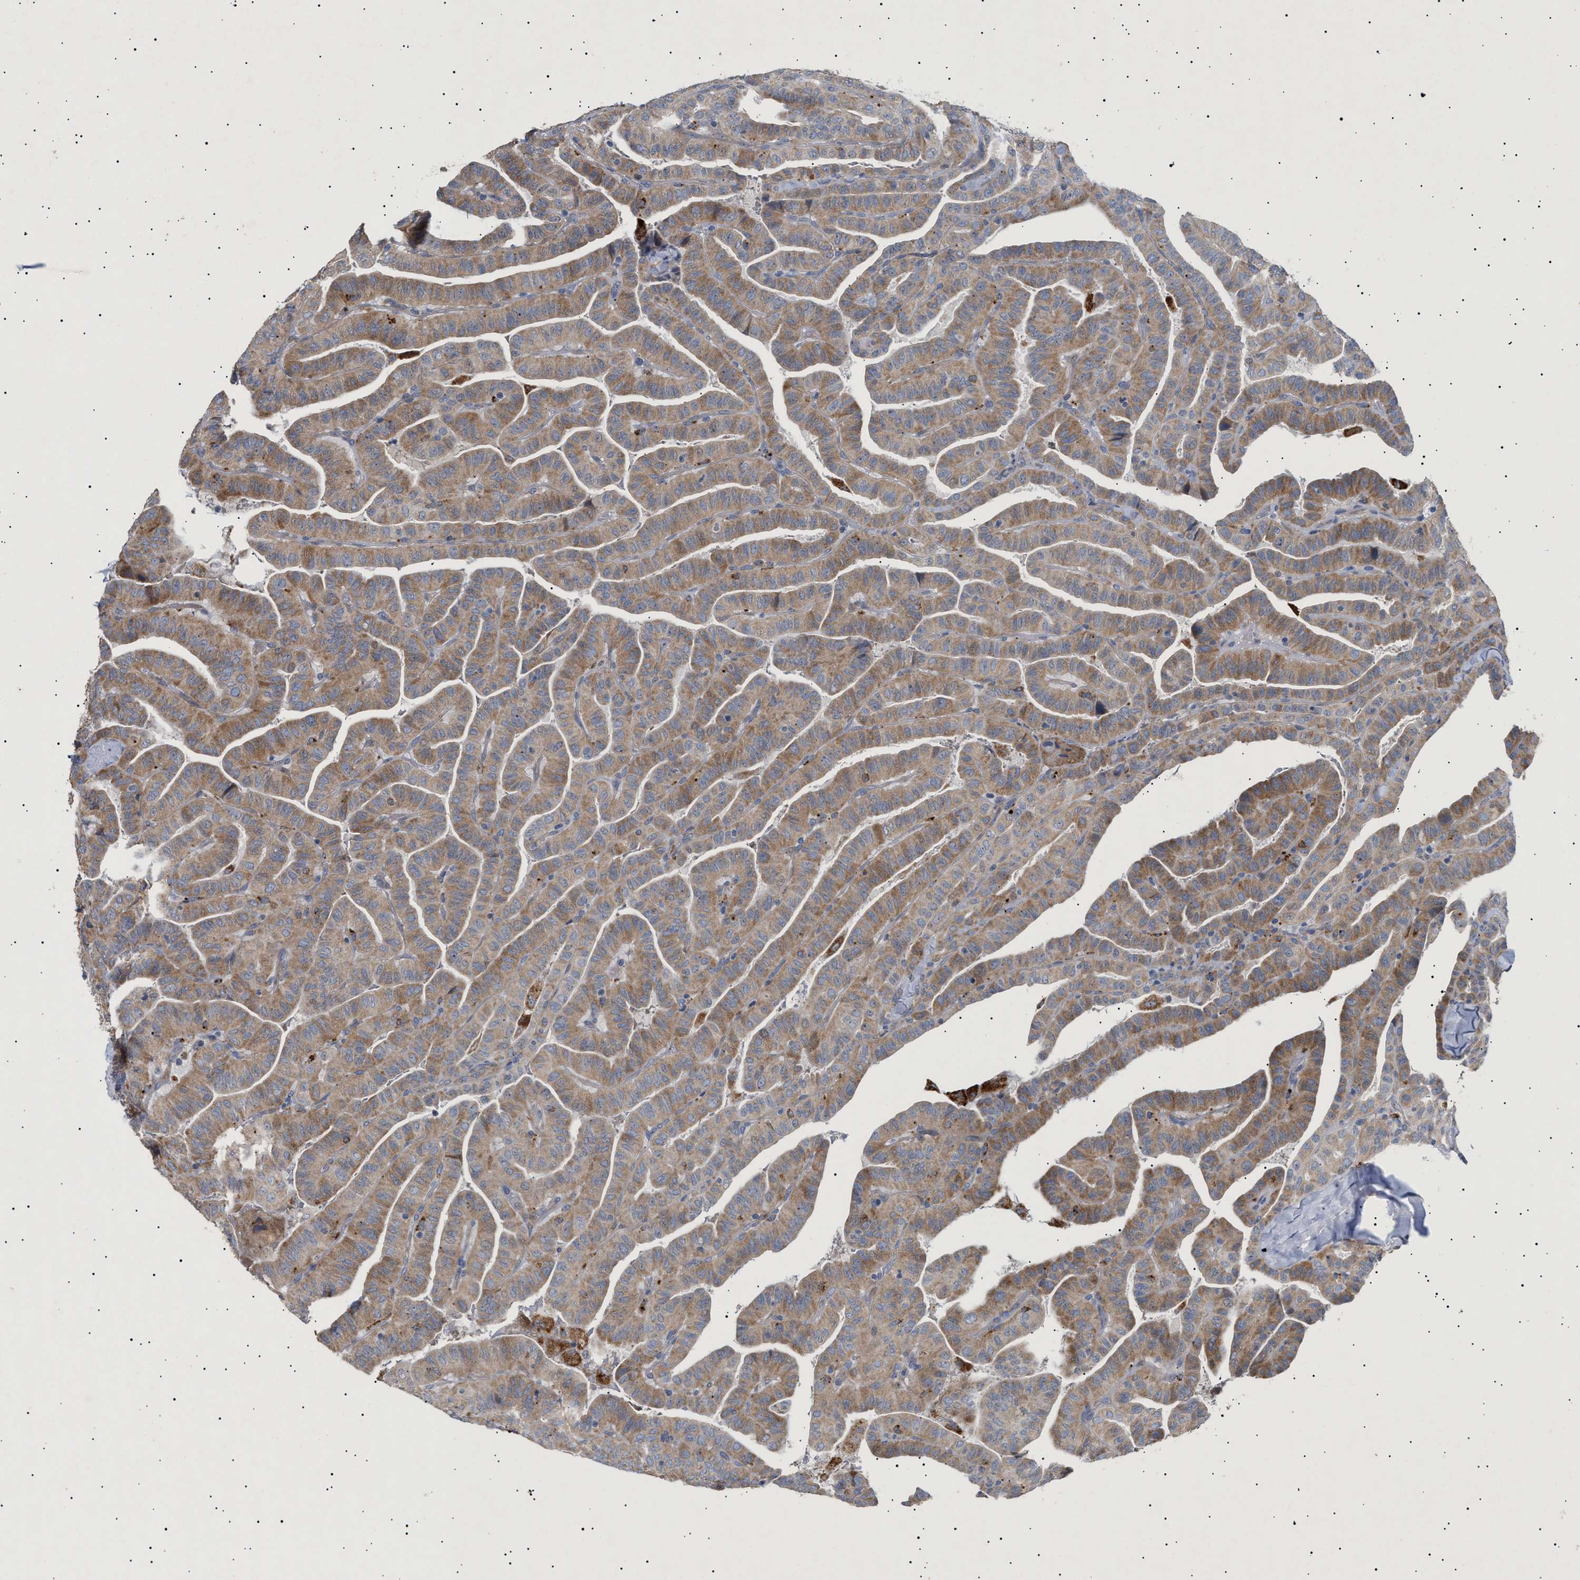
{"staining": {"intensity": "moderate", "quantity": ">75%", "location": "cytoplasmic/membranous"}, "tissue": "thyroid cancer", "cell_type": "Tumor cells", "image_type": "cancer", "snomed": [{"axis": "morphology", "description": "Papillary adenocarcinoma, NOS"}, {"axis": "topography", "description": "Thyroid gland"}], "caption": "Protein analysis of thyroid cancer (papillary adenocarcinoma) tissue displays moderate cytoplasmic/membranous expression in about >75% of tumor cells. Immunohistochemistry (ihc) stains the protein of interest in brown and the nuclei are stained blue.", "gene": "SIRT5", "patient": {"sex": "male", "age": 77}}